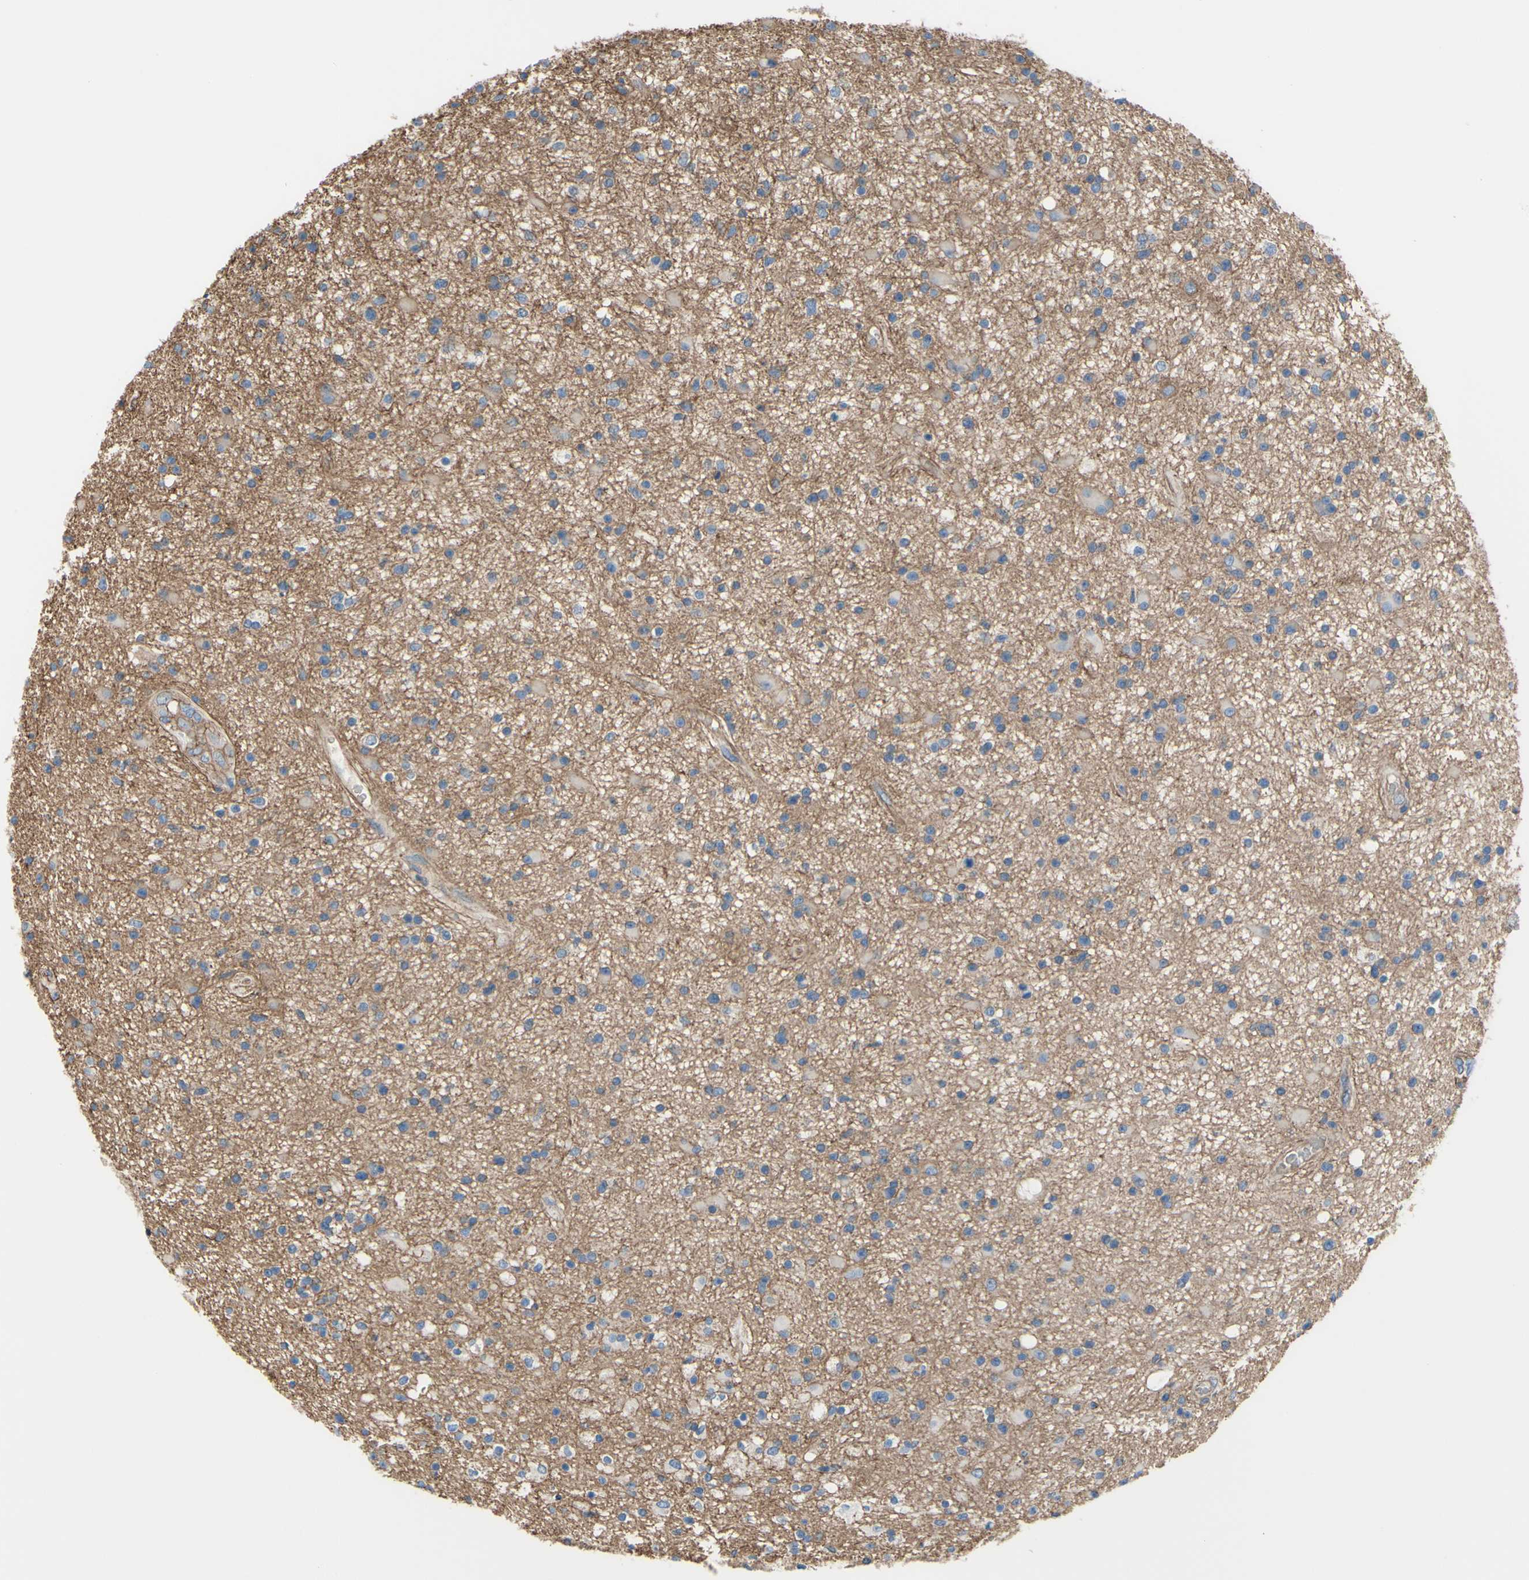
{"staining": {"intensity": "negative", "quantity": "none", "location": "none"}, "tissue": "glioma", "cell_type": "Tumor cells", "image_type": "cancer", "snomed": [{"axis": "morphology", "description": "Glioma, malignant, High grade"}, {"axis": "topography", "description": "Brain"}], "caption": "This is a image of immunohistochemistry (IHC) staining of glioma, which shows no positivity in tumor cells. (DAB immunohistochemistry (IHC), high magnification).", "gene": "TPBG", "patient": {"sex": "male", "age": 33}}